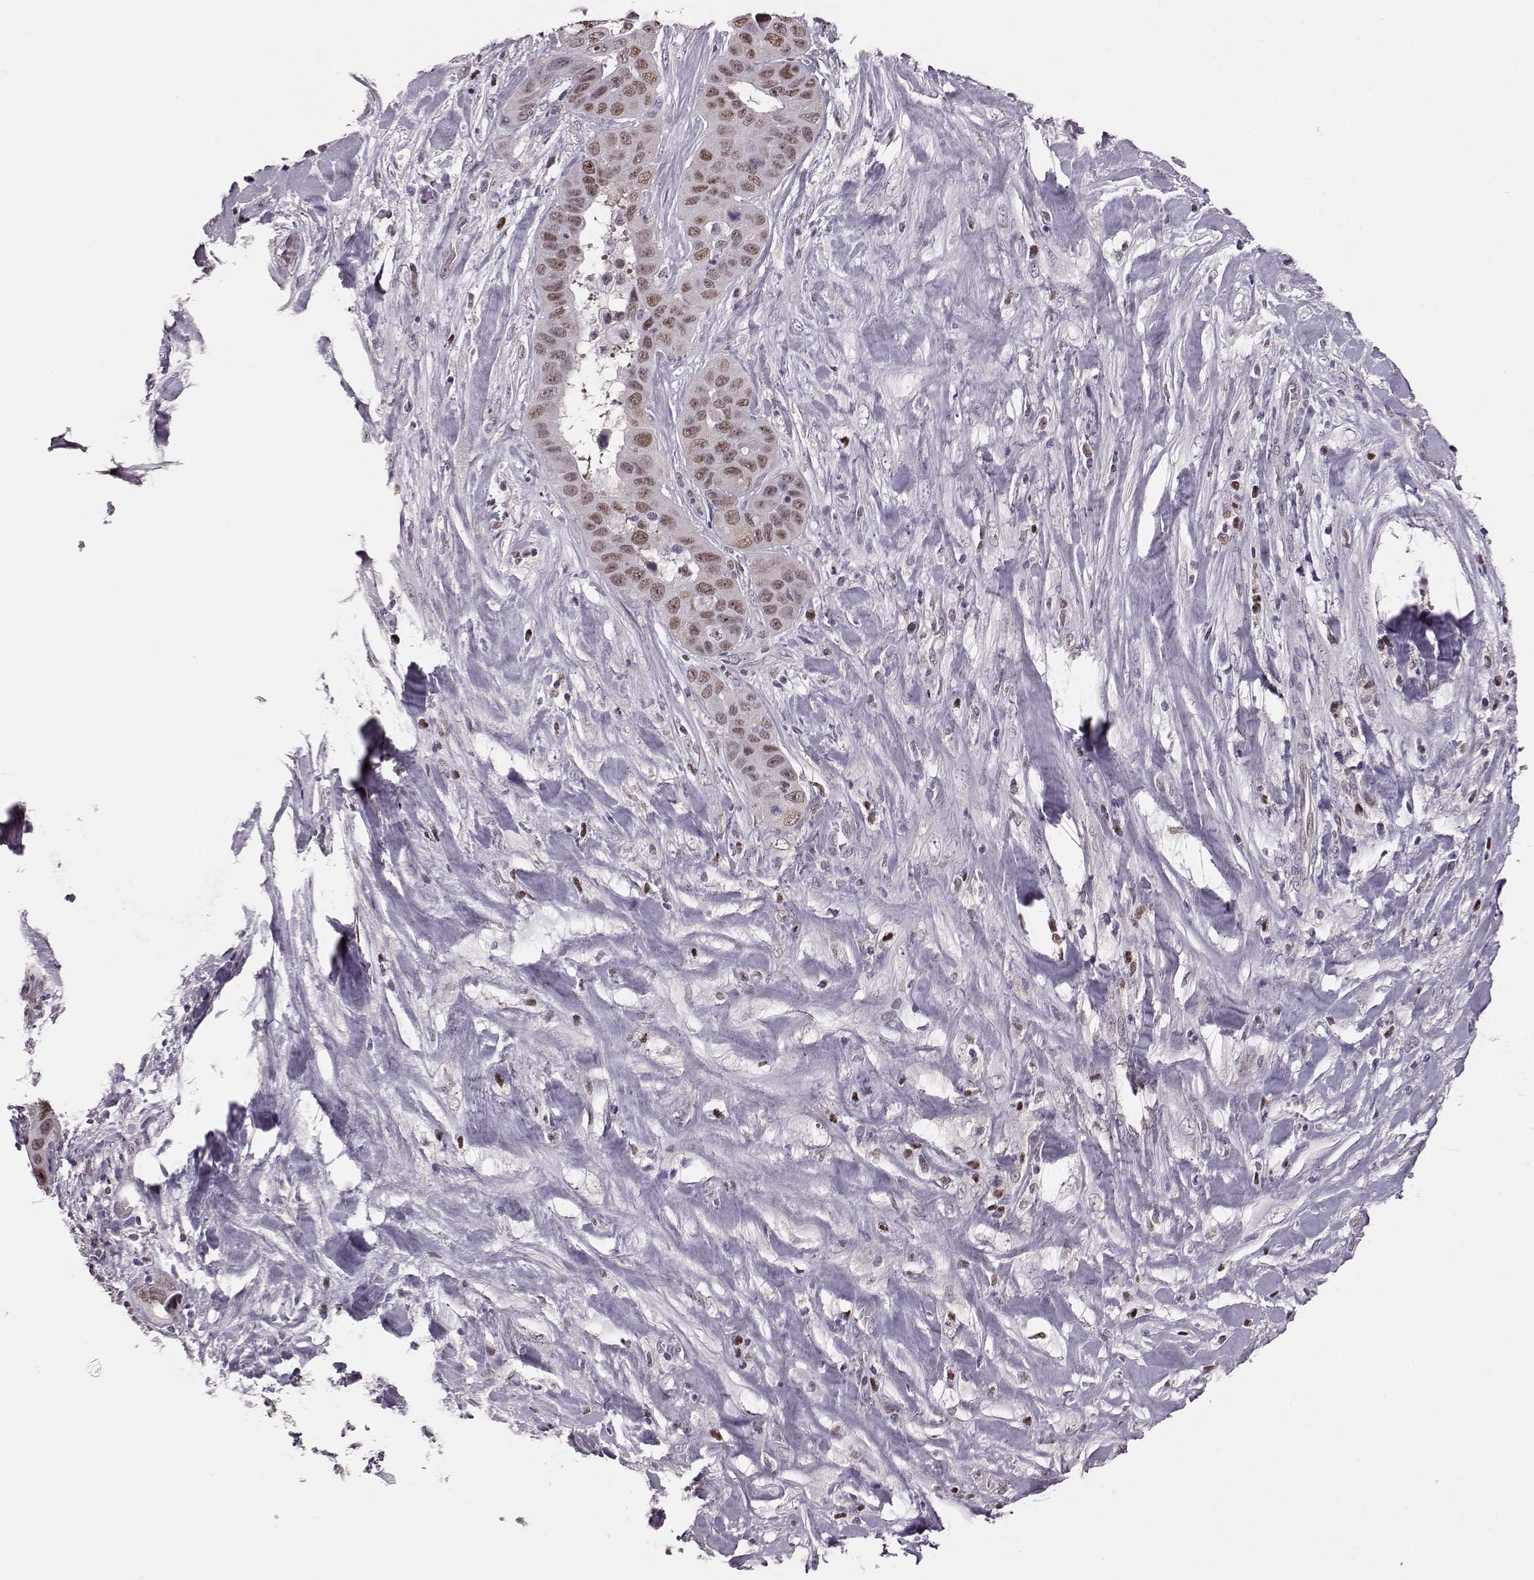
{"staining": {"intensity": "moderate", "quantity": "<25%", "location": "nuclear"}, "tissue": "liver cancer", "cell_type": "Tumor cells", "image_type": "cancer", "snomed": [{"axis": "morphology", "description": "Cholangiocarcinoma"}, {"axis": "topography", "description": "Liver"}], "caption": "IHC histopathology image of human liver cancer stained for a protein (brown), which reveals low levels of moderate nuclear positivity in approximately <25% of tumor cells.", "gene": "KLF6", "patient": {"sex": "female", "age": 52}}